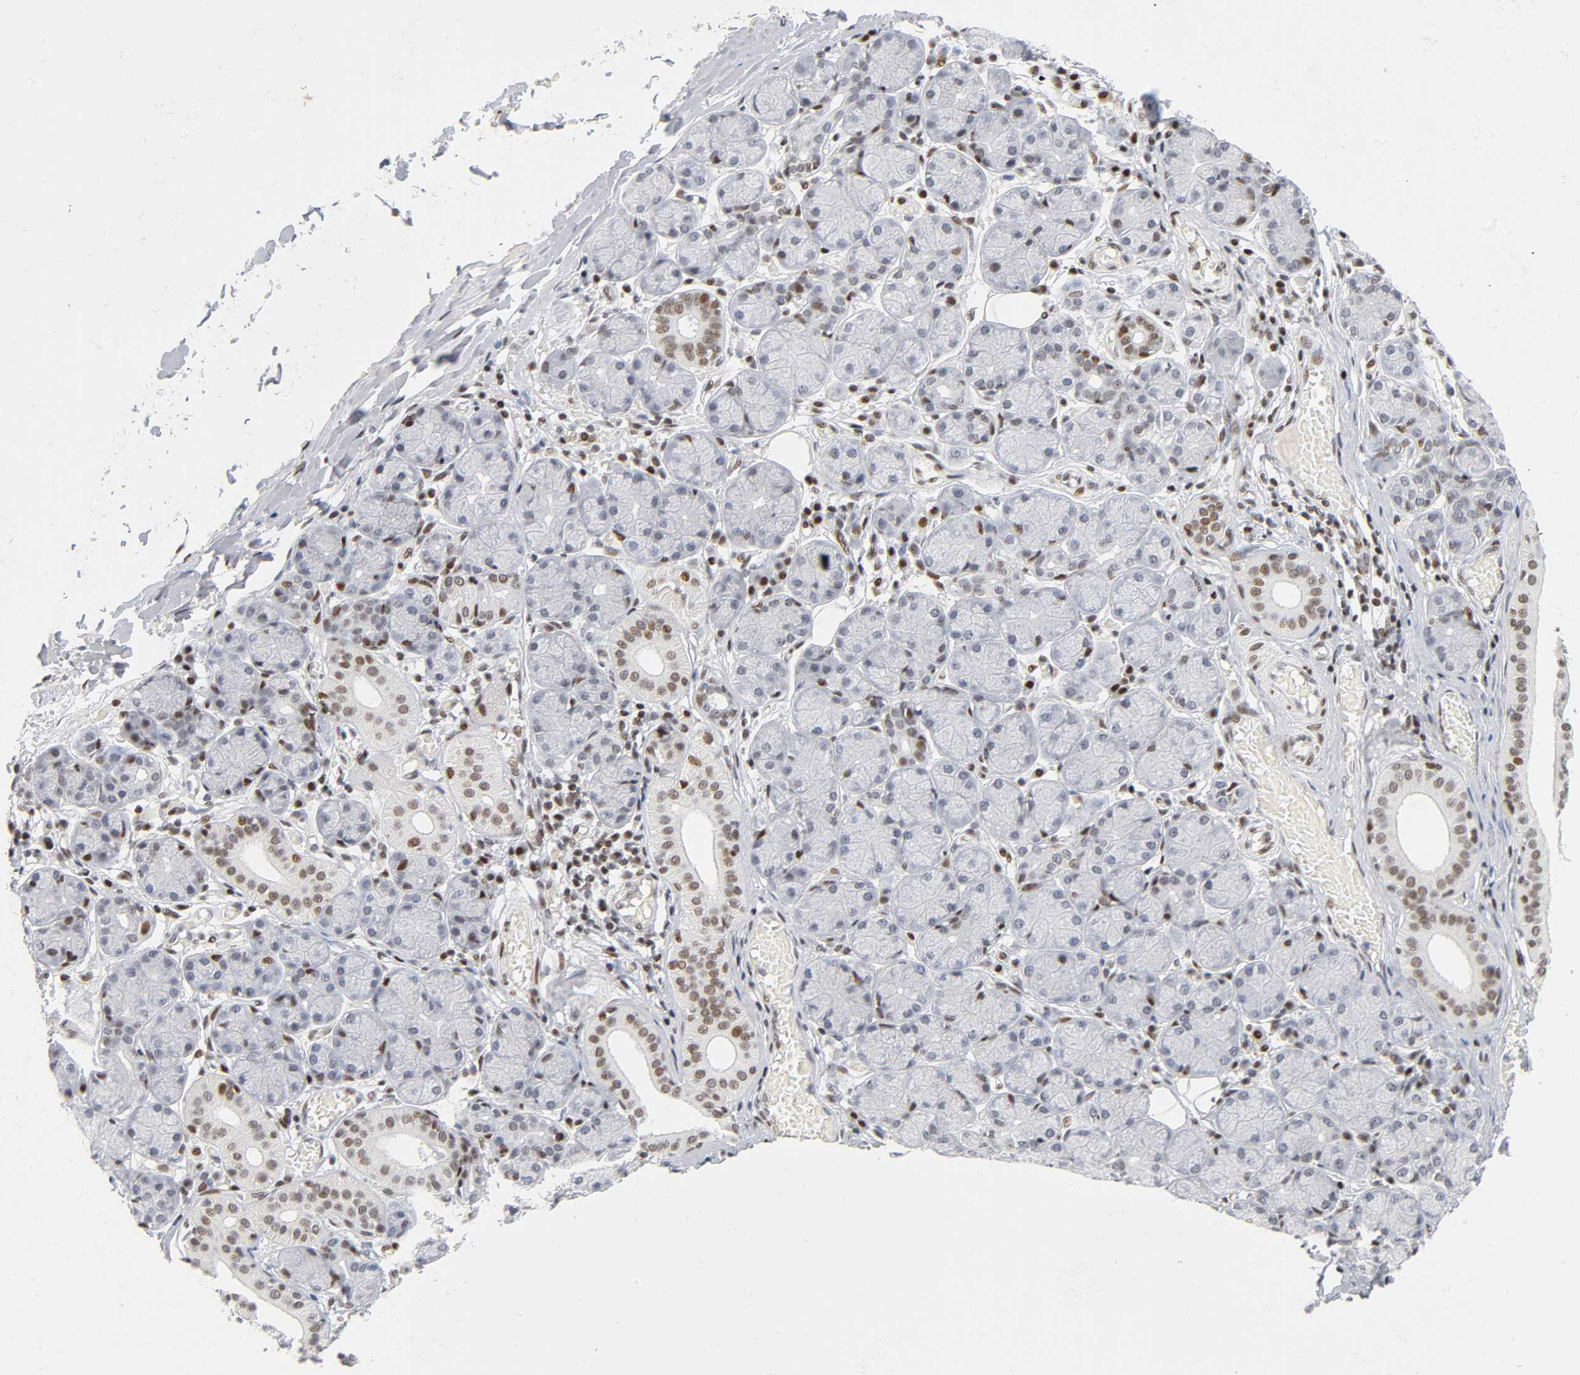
{"staining": {"intensity": "moderate", "quantity": "25%-75%", "location": "nuclear"}, "tissue": "salivary gland", "cell_type": "Glandular cells", "image_type": "normal", "snomed": [{"axis": "morphology", "description": "Normal tissue, NOS"}, {"axis": "topography", "description": "Salivary gland"}], "caption": "Salivary gland stained for a protein displays moderate nuclear positivity in glandular cells. Ihc stains the protein in brown and the nuclei are stained blue.", "gene": "SP3", "patient": {"sex": "female", "age": 24}}